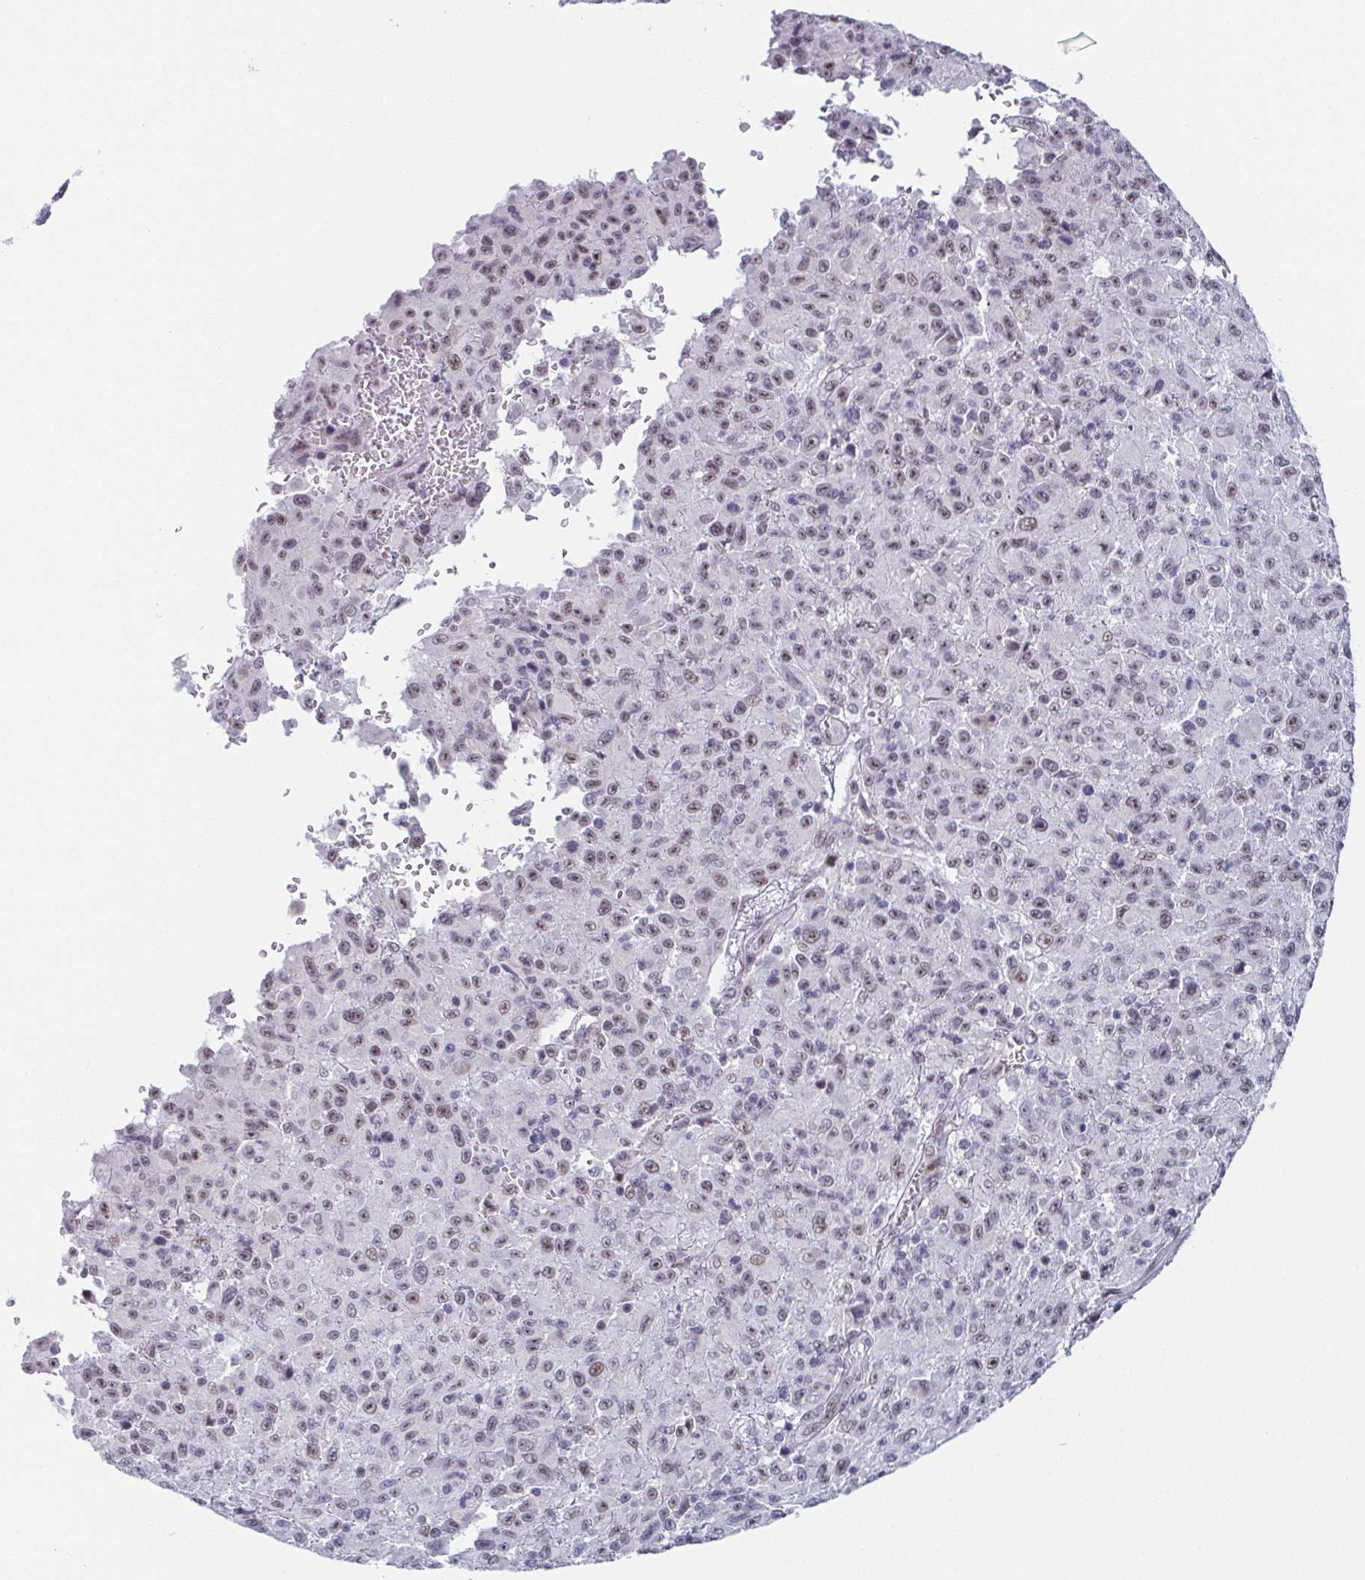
{"staining": {"intensity": "negative", "quantity": "none", "location": "none"}, "tissue": "melanoma", "cell_type": "Tumor cells", "image_type": "cancer", "snomed": [{"axis": "morphology", "description": "Malignant melanoma, NOS"}, {"axis": "topography", "description": "Skin"}], "caption": "An image of malignant melanoma stained for a protein reveals no brown staining in tumor cells.", "gene": "EXOSC7", "patient": {"sex": "male", "age": 46}}